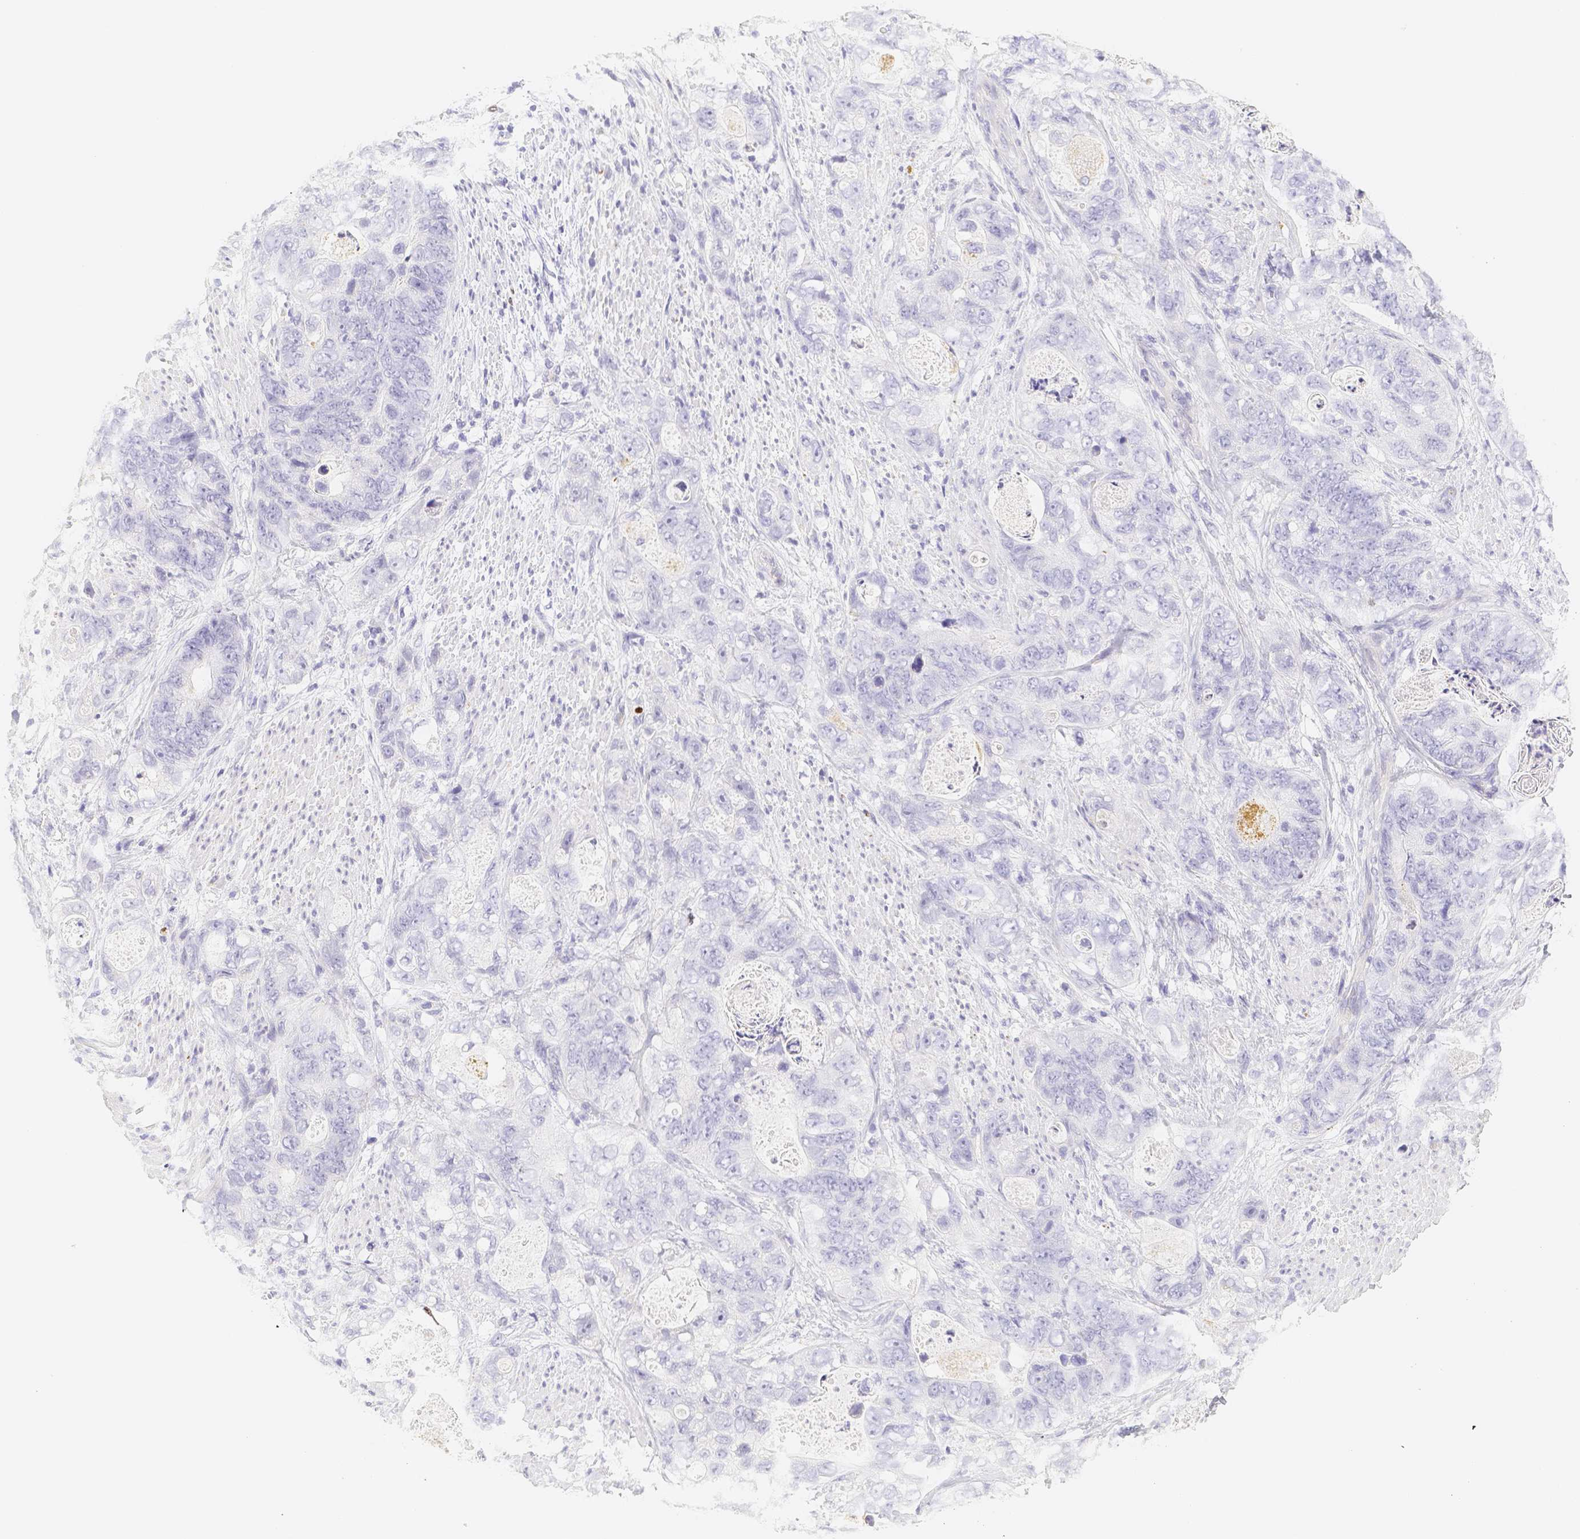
{"staining": {"intensity": "negative", "quantity": "none", "location": "none"}, "tissue": "stomach cancer", "cell_type": "Tumor cells", "image_type": "cancer", "snomed": [{"axis": "morphology", "description": "Adenocarcinoma, NOS"}, {"axis": "topography", "description": "Stomach"}], "caption": "Image shows no significant protein expression in tumor cells of stomach adenocarcinoma. (DAB (3,3'-diaminobenzidine) immunohistochemistry (IHC), high magnification).", "gene": "PADI4", "patient": {"sex": "female", "age": 89}}